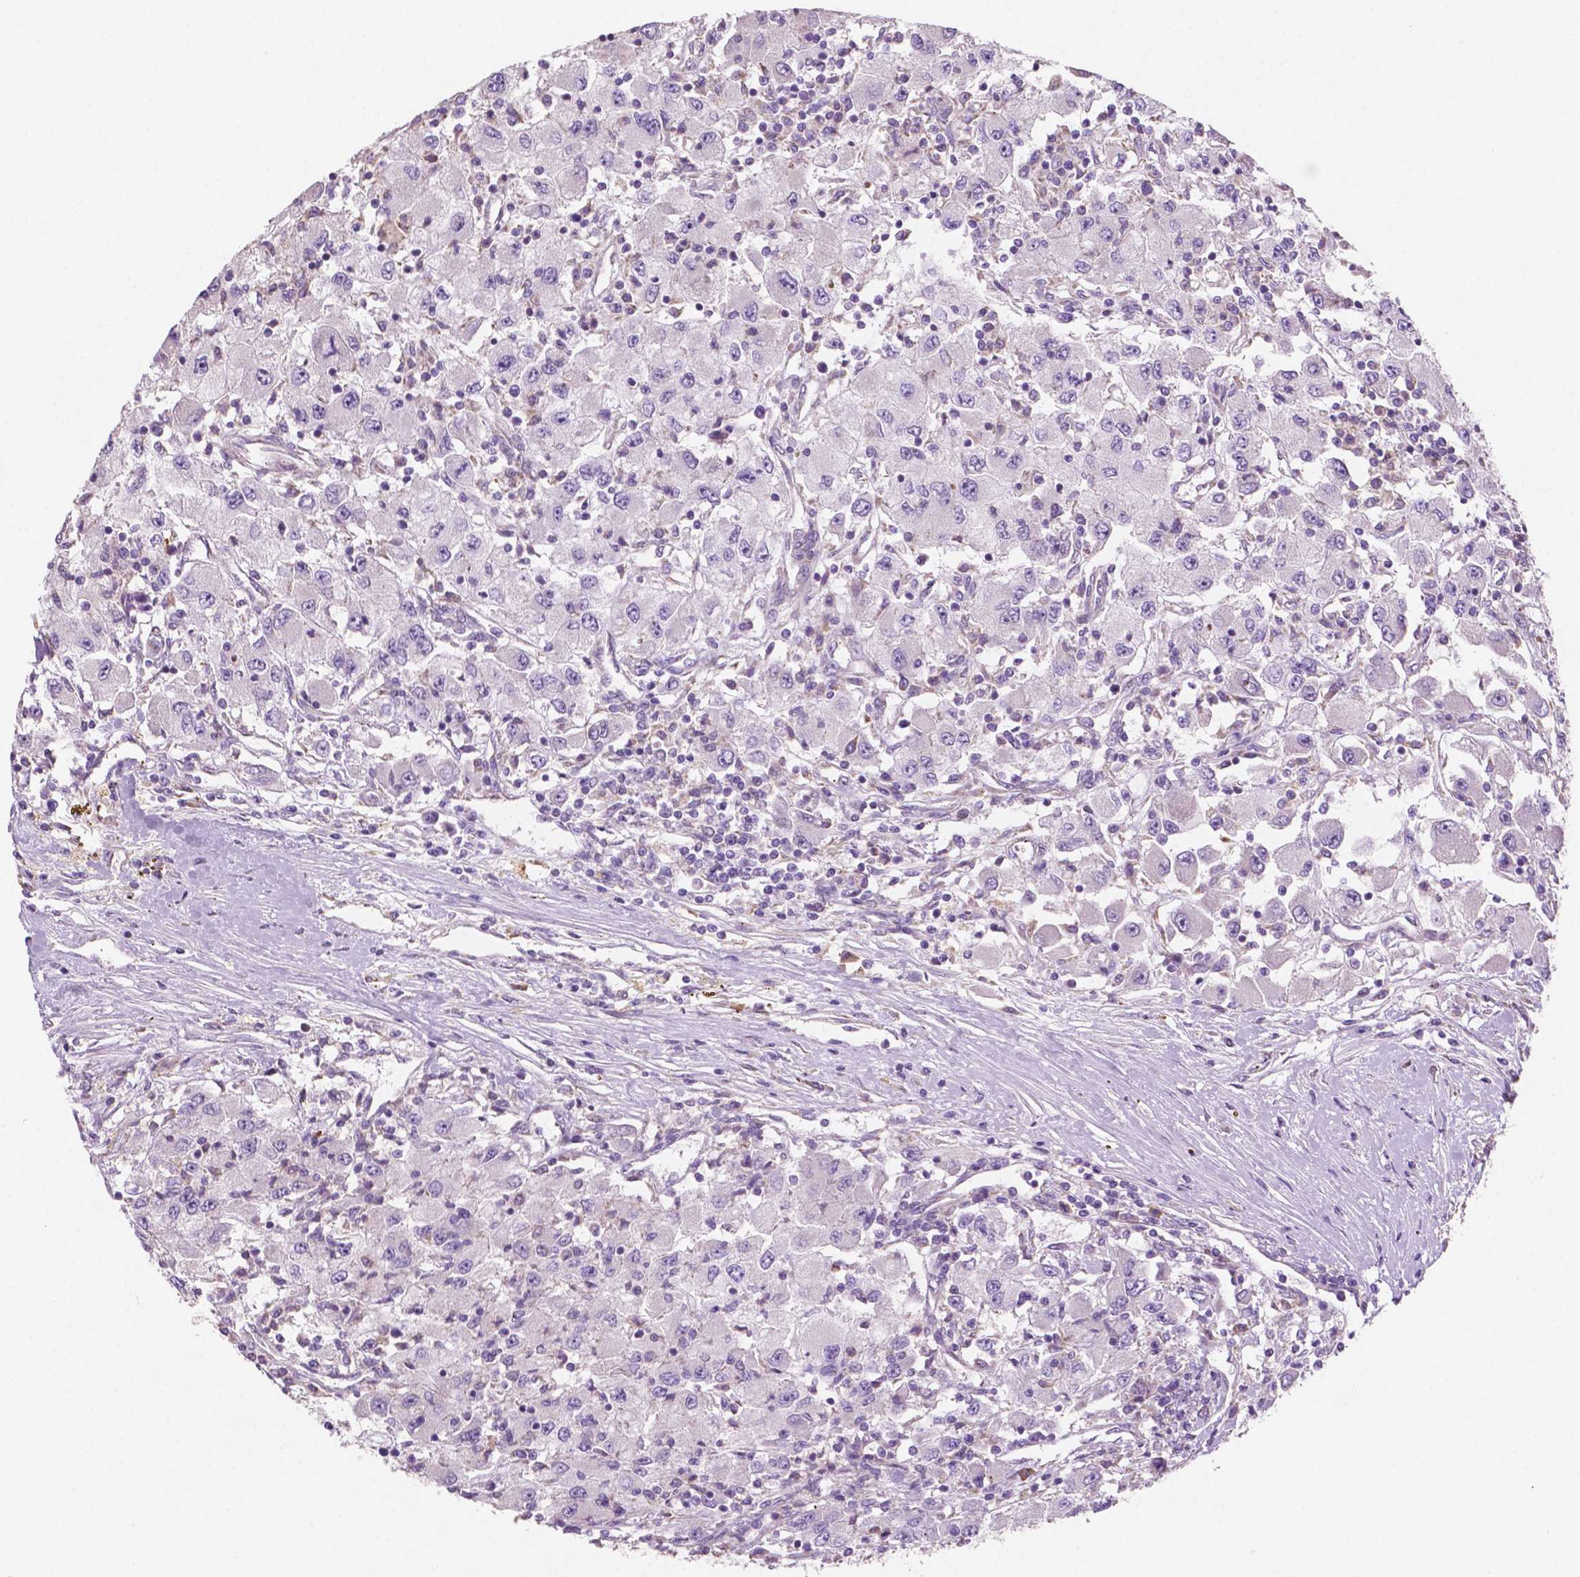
{"staining": {"intensity": "negative", "quantity": "none", "location": "none"}, "tissue": "renal cancer", "cell_type": "Tumor cells", "image_type": "cancer", "snomed": [{"axis": "morphology", "description": "Adenocarcinoma, NOS"}, {"axis": "topography", "description": "Kidney"}], "caption": "A high-resolution histopathology image shows immunohistochemistry staining of renal cancer (adenocarcinoma), which demonstrates no significant staining in tumor cells.", "gene": "LRP1B", "patient": {"sex": "female", "age": 67}}